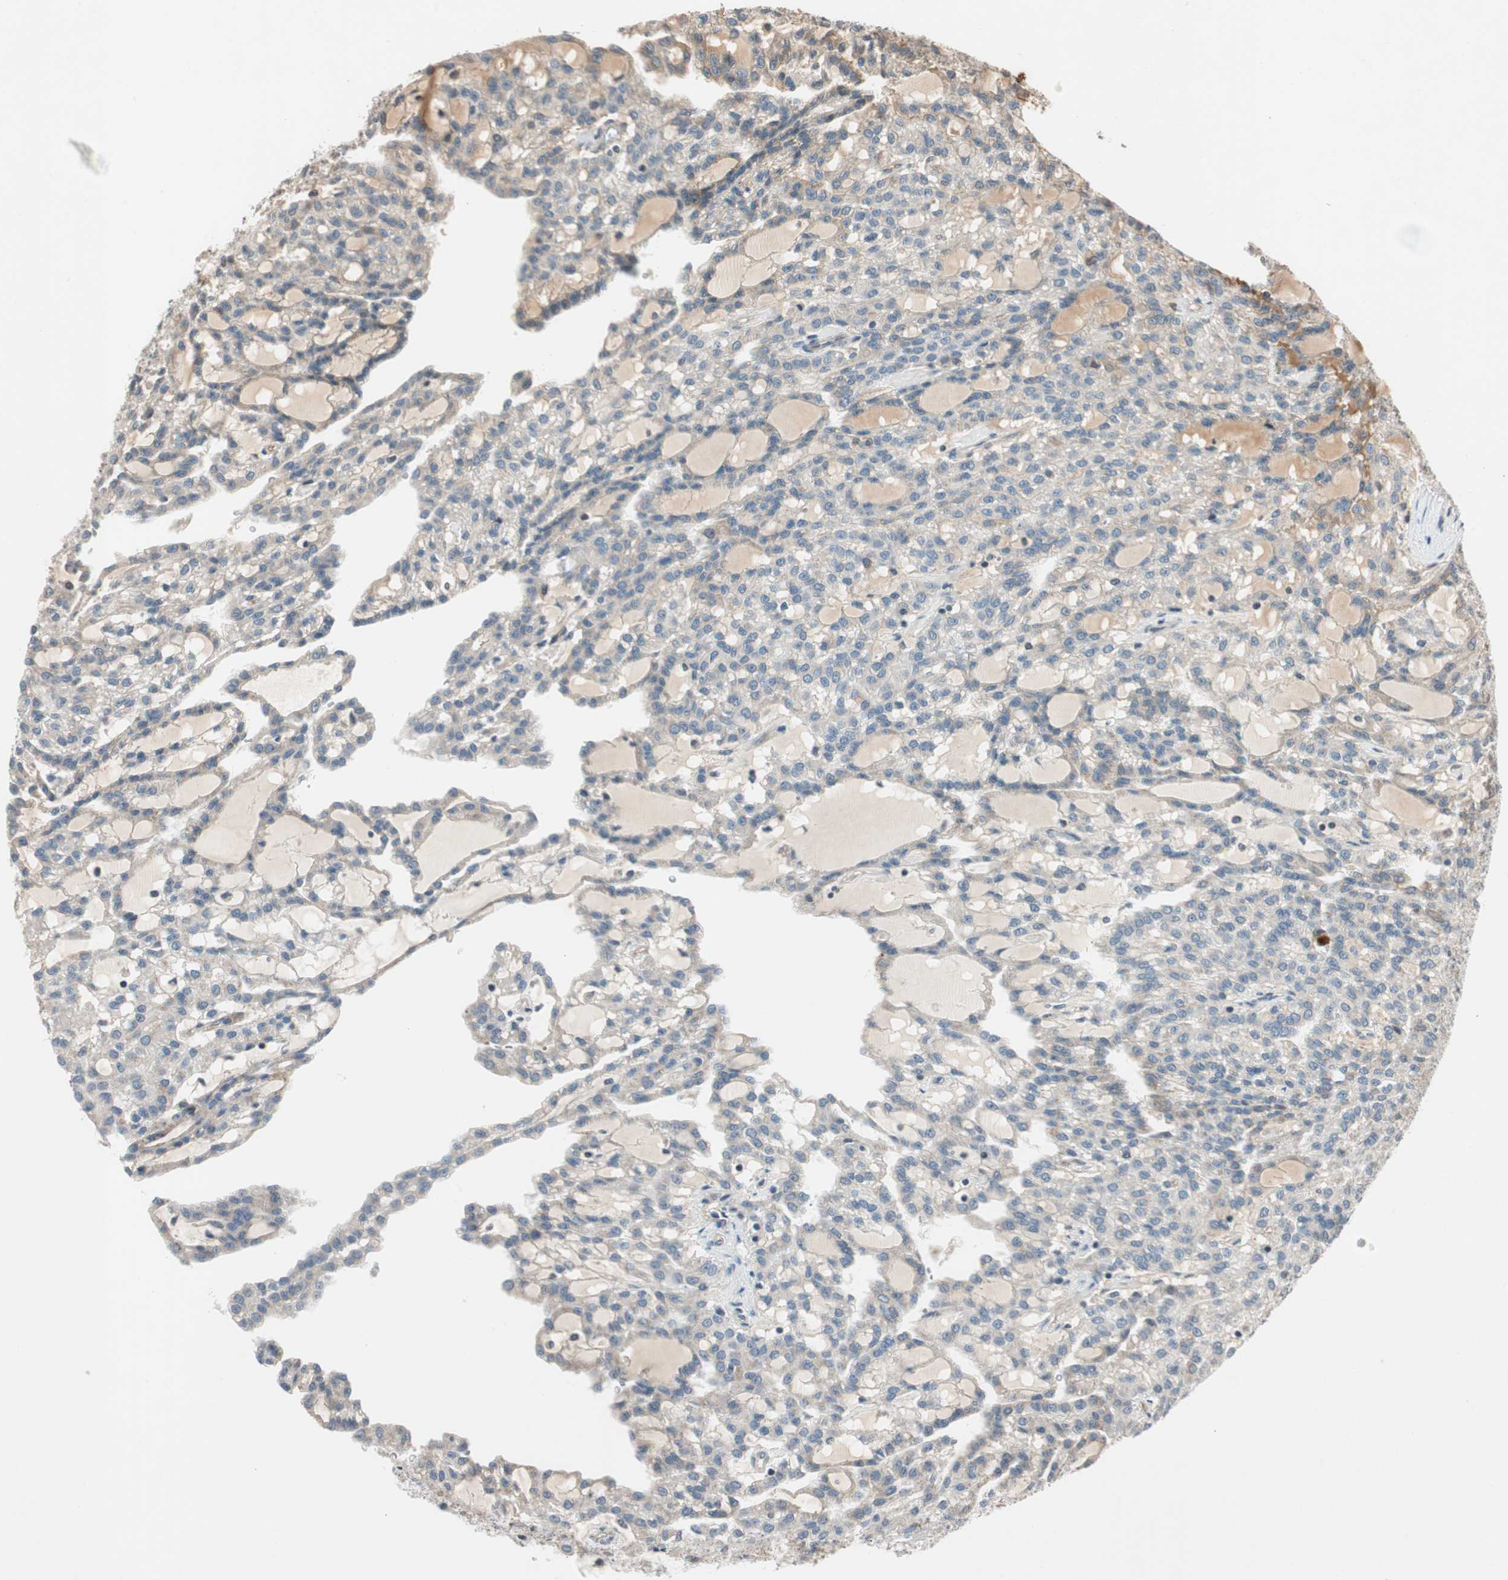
{"staining": {"intensity": "weak", "quantity": "25%-75%", "location": "cytoplasmic/membranous"}, "tissue": "renal cancer", "cell_type": "Tumor cells", "image_type": "cancer", "snomed": [{"axis": "morphology", "description": "Adenocarcinoma, NOS"}, {"axis": "topography", "description": "Kidney"}], "caption": "Weak cytoplasmic/membranous protein expression is identified in approximately 25%-75% of tumor cells in renal cancer.", "gene": "GCLM", "patient": {"sex": "male", "age": 63}}